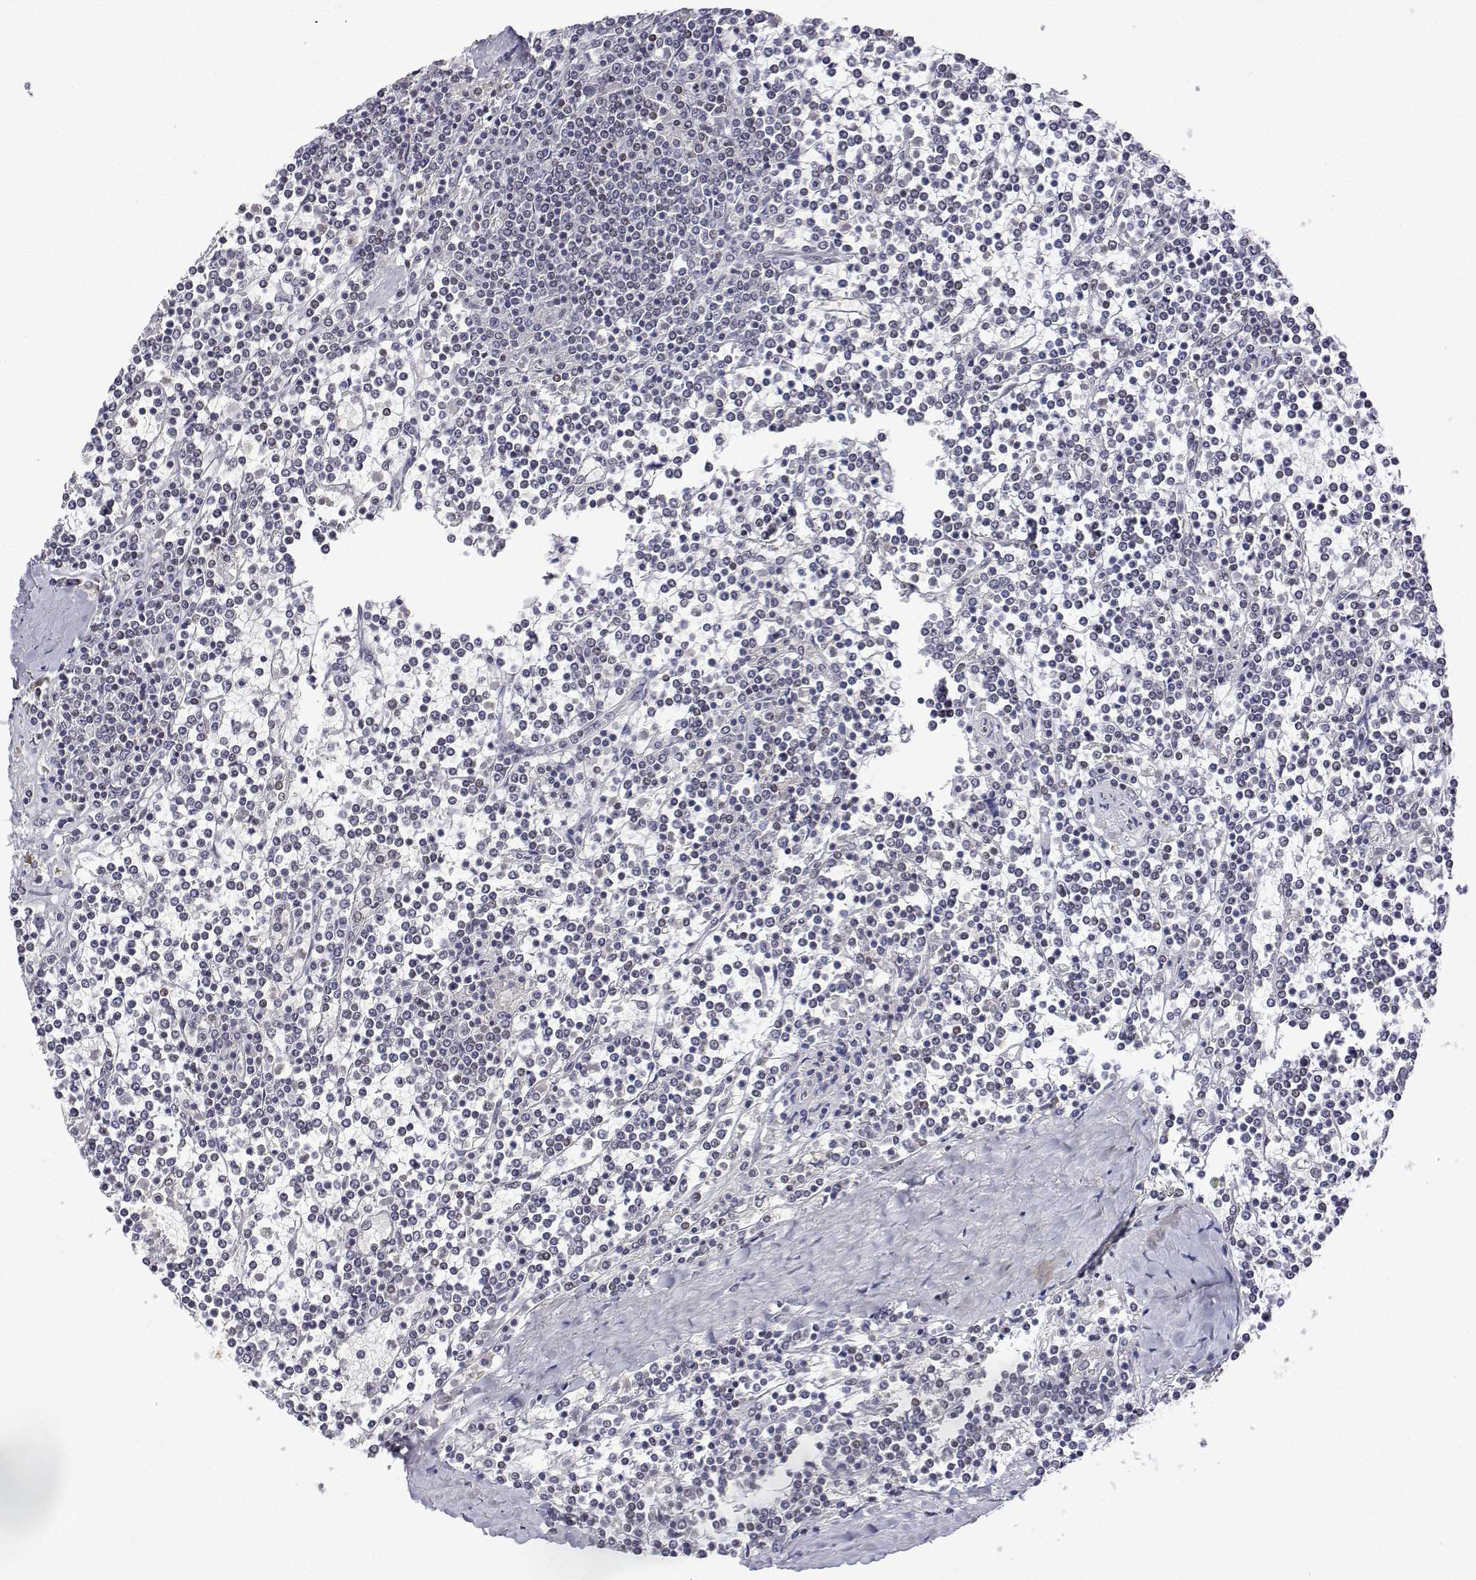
{"staining": {"intensity": "negative", "quantity": "none", "location": "none"}, "tissue": "lymphoma", "cell_type": "Tumor cells", "image_type": "cancer", "snomed": [{"axis": "morphology", "description": "Malignant lymphoma, non-Hodgkin's type, Low grade"}, {"axis": "topography", "description": "Spleen"}], "caption": "Immunohistochemistry (IHC) micrograph of neoplastic tissue: malignant lymphoma, non-Hodgkin's type (low-grade) stained with DAB displays no significant protein positivity in tumor cells.", "gene": "XPC", "patient": {"sex": "female", "age": 19}}